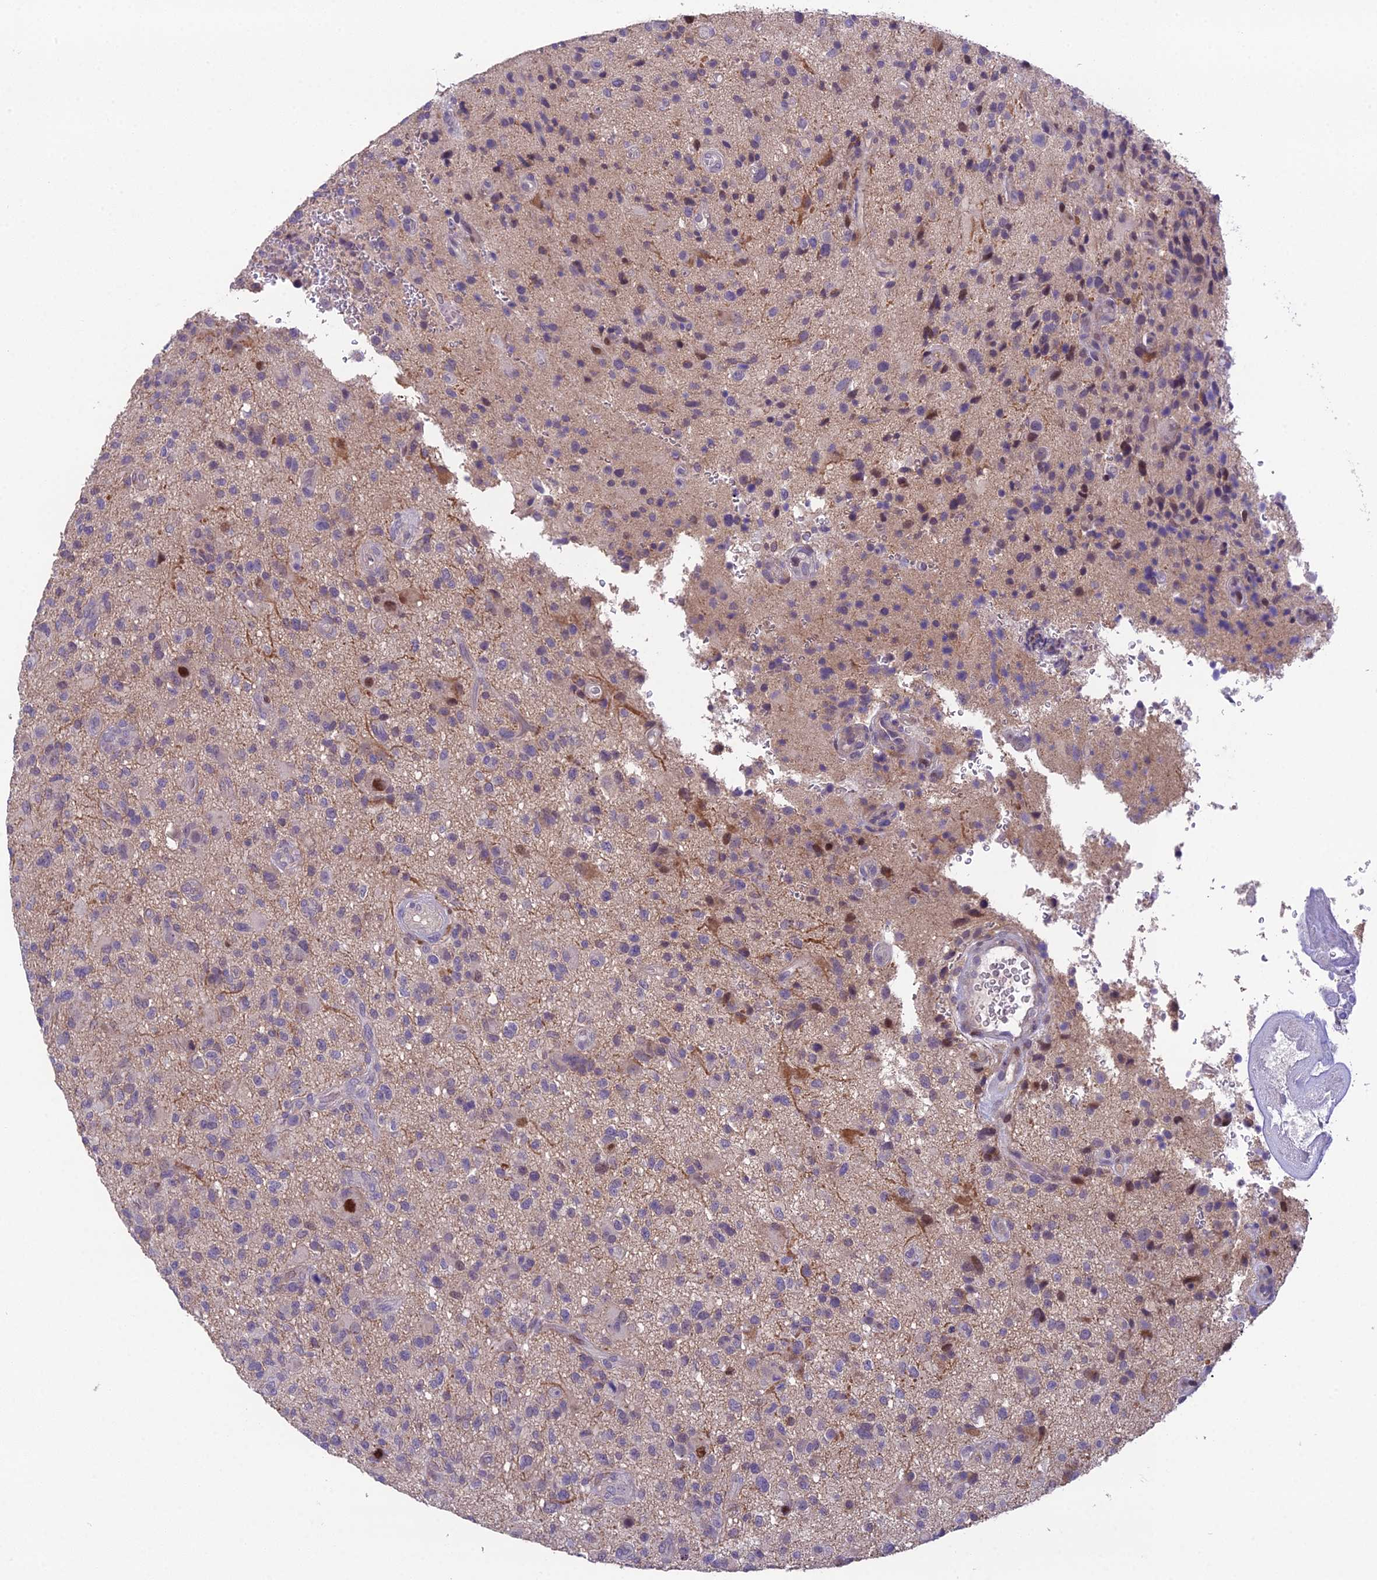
{"staining": {"intensity": "negative", "quantity": "none", "location": "none"}, "tissue": "glioma", "cell_type": "Tumor cells", "image_type": "cancer", "snomed": [{"axis": "morphology", "description": "Glioma, malignant, High grade"}, {"axis": "topography", "description": "Brain"}], "caption": "Malignant glioma (high-grade) stained for a protein using immunohistochemistry (IHC) displays no expression tumor cells.", "gene": "PUS10", "patient": {"sex": "male", "age": 47}}